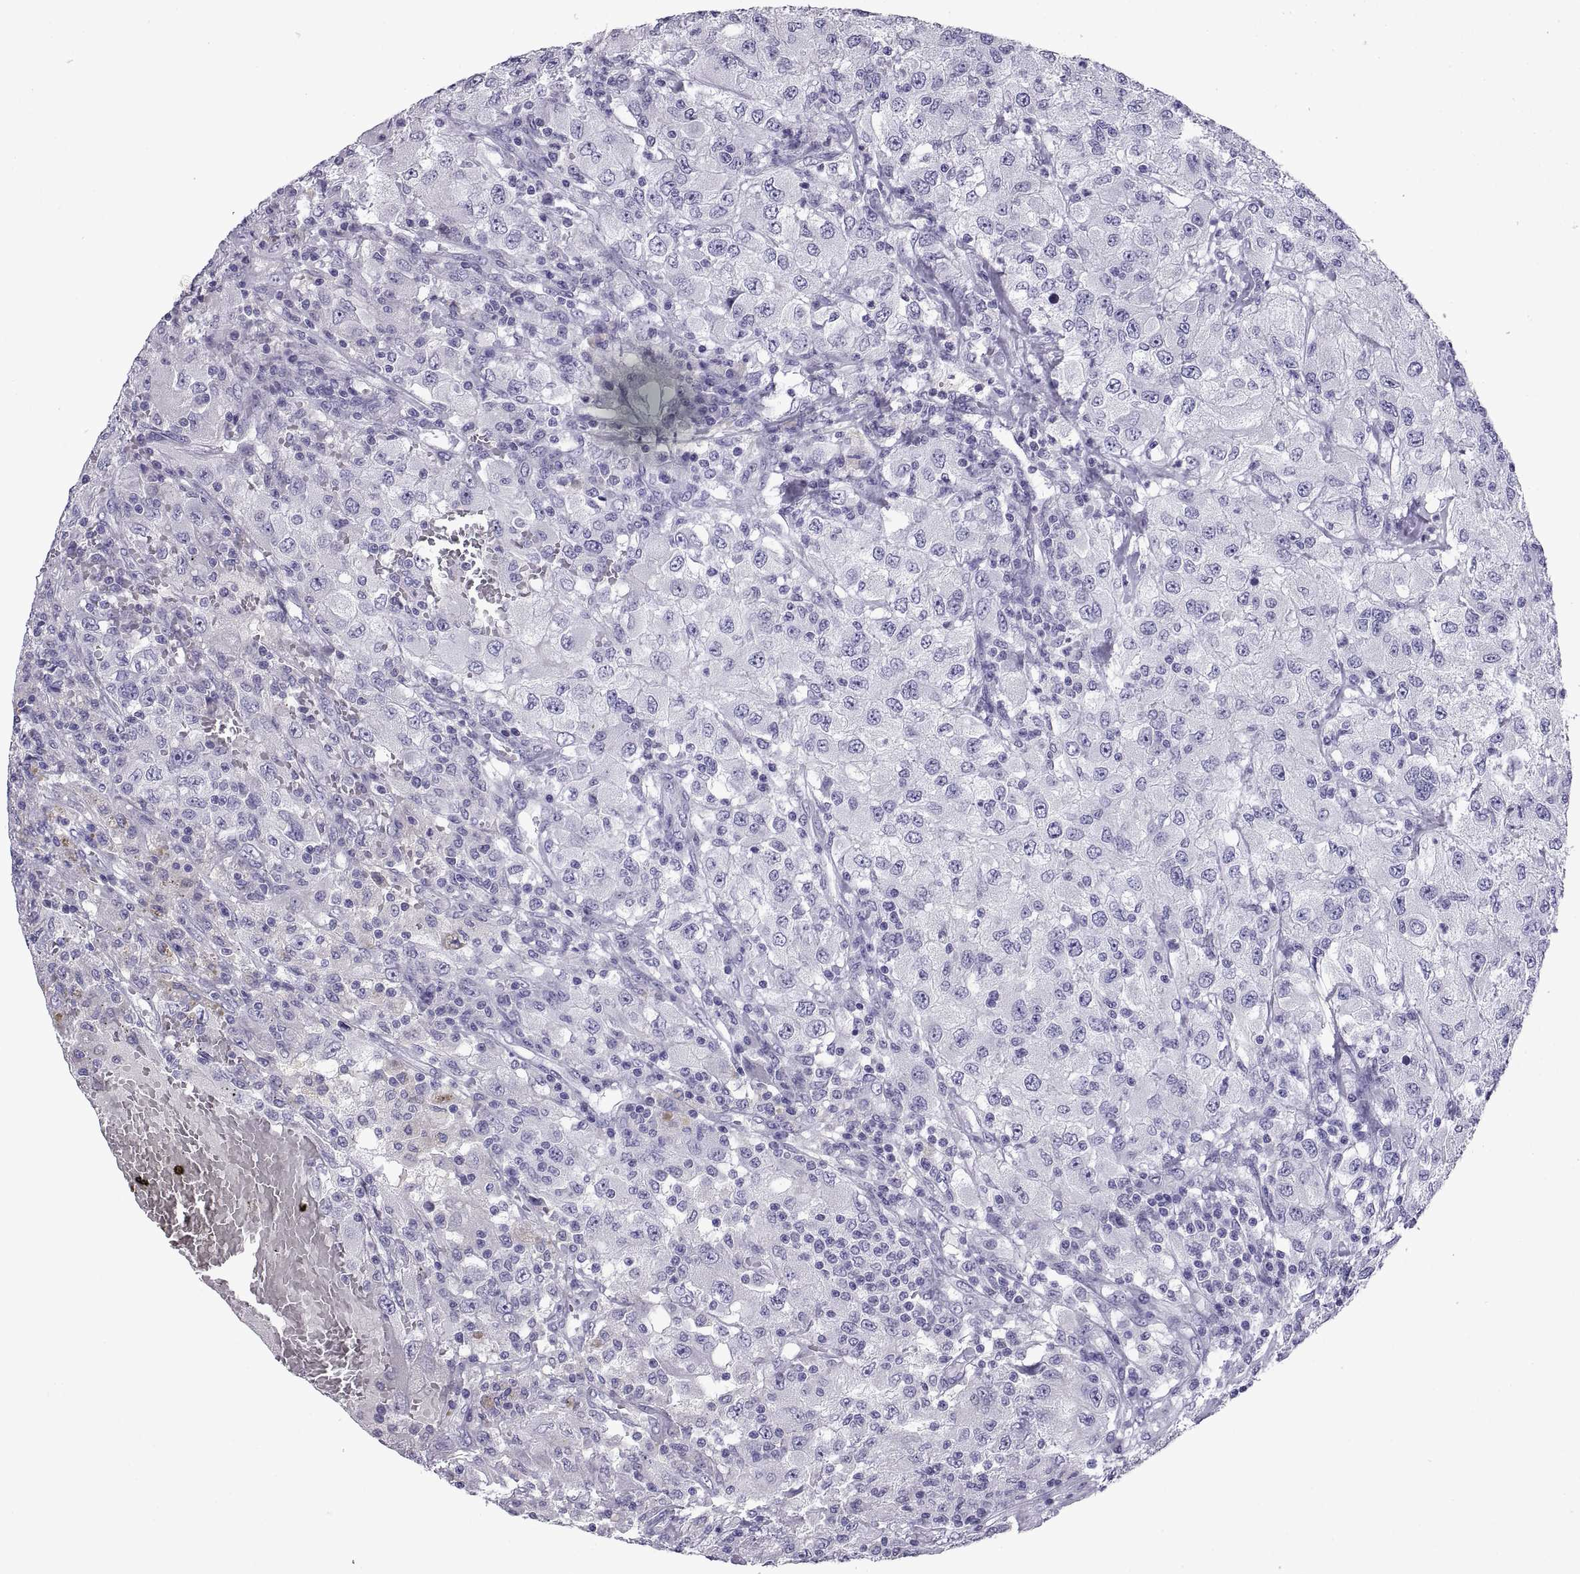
{"staining": {"intensity": "negative", "quantity": "none", "location": "none"}, "tissue": "renal cancer", "cell_type": "Tumor cells", "image_type": "cancer", "snomed": [{"axis": "morphology", "description": "Adenocarcinoma, NOS"}, {"axis": "topography", "description": "Kidney"}], "caption": "Immunohistochemistry of human renal adenocarcinoma demonstrates no positivity in tumor cells.", "gene": "RGS20", "patient": {"sex": "female", "age": 67}}